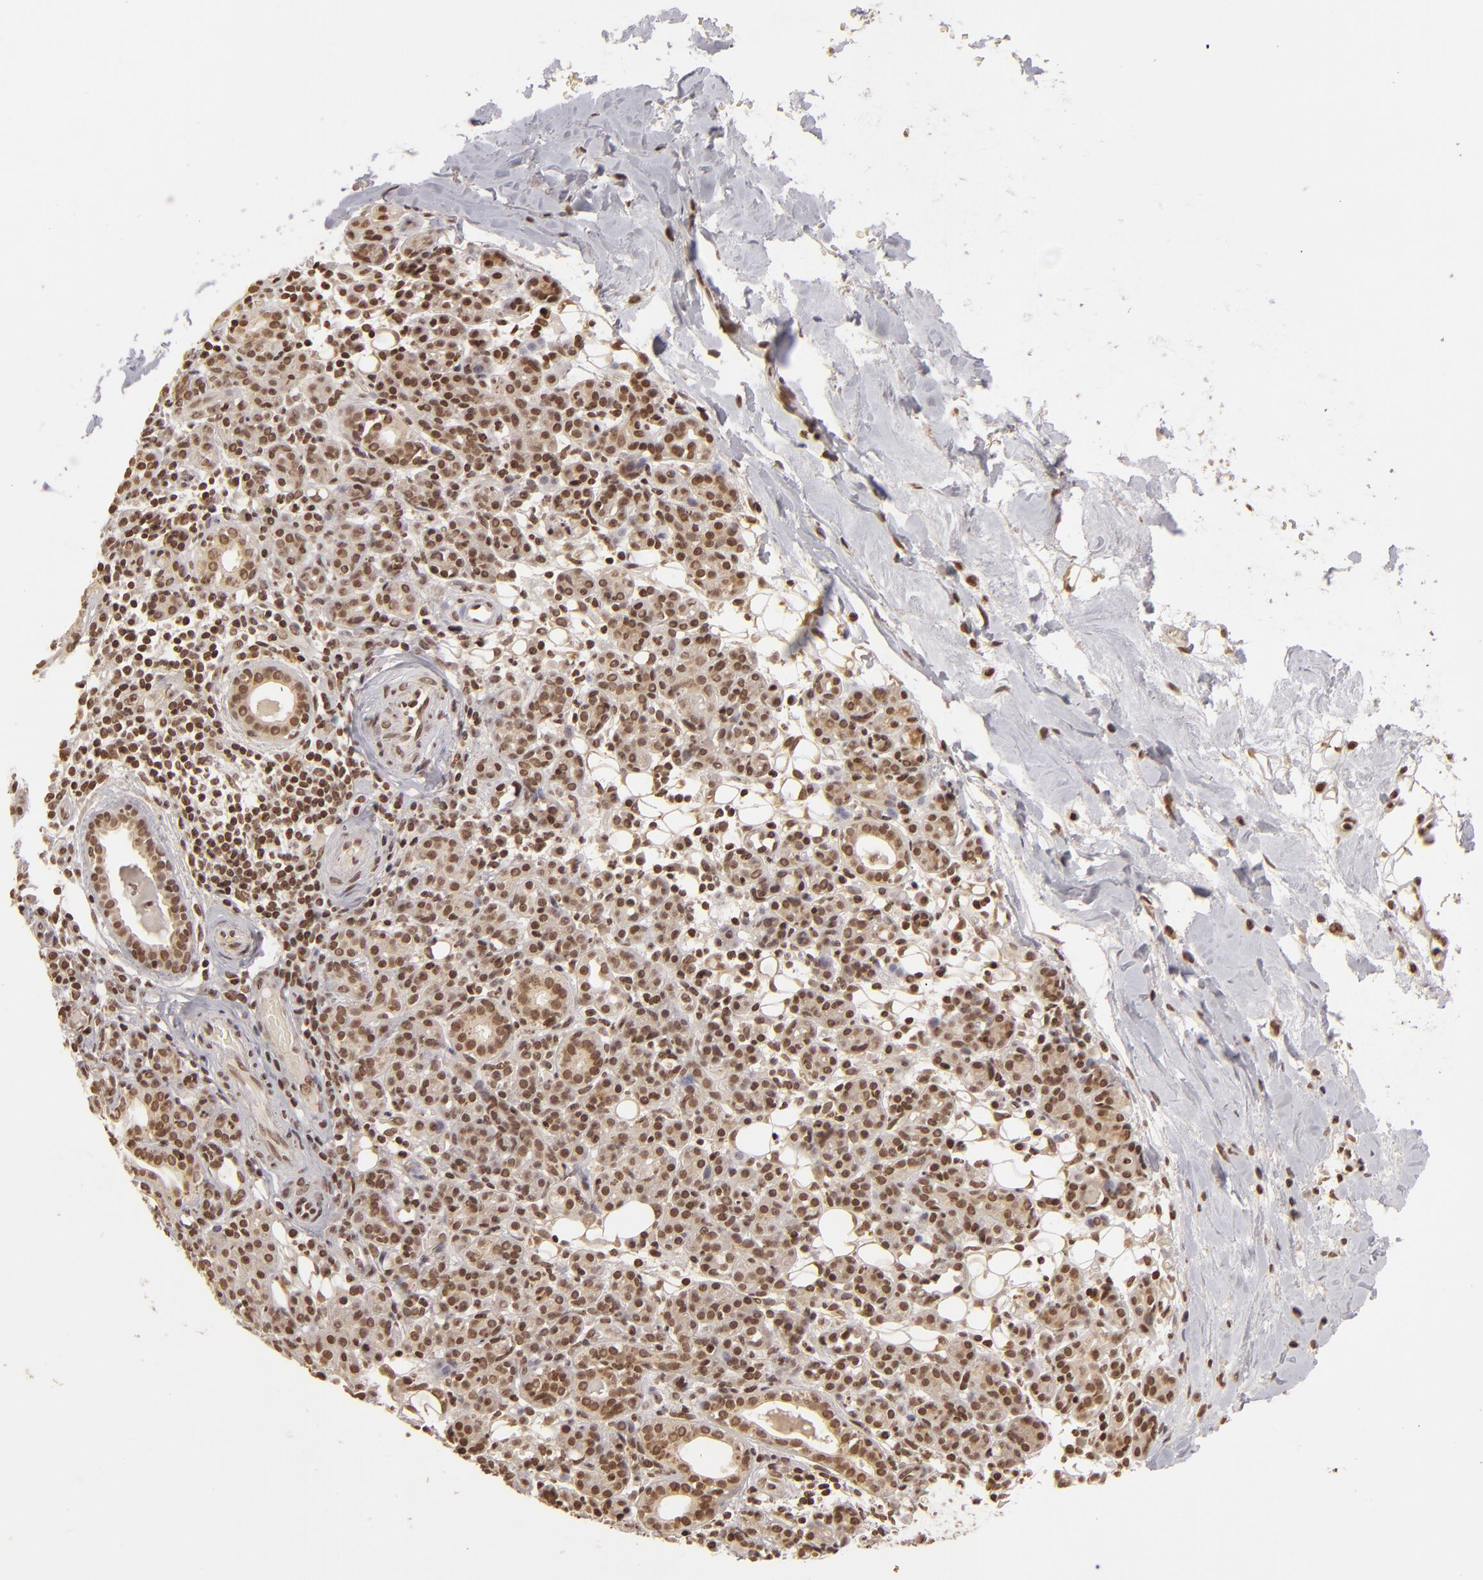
{"staining": {"intensity": "strong", "quantity": "25%-75%", "location": "nuclear"}, "tissue": "skin cancer", "cell_type": "Tumor cells", "image_type": "cancer", "snomed": [{"axis": "morphology", "description": "Squamous cell carcinoma, NOS"}, {"axis": "topography", "description": "Skin"}], "caption": "Immunohistochemistry (IHC) photomicrograph of neoplastic tissue: skin cancer stained using IHC reveals high levels of strong protein expression localized specifically in the nuclear of tumor cells, appearing as a nuclear brown color.", "gene": "CUL3", "patient": {"sex": "male", "age": 84}}